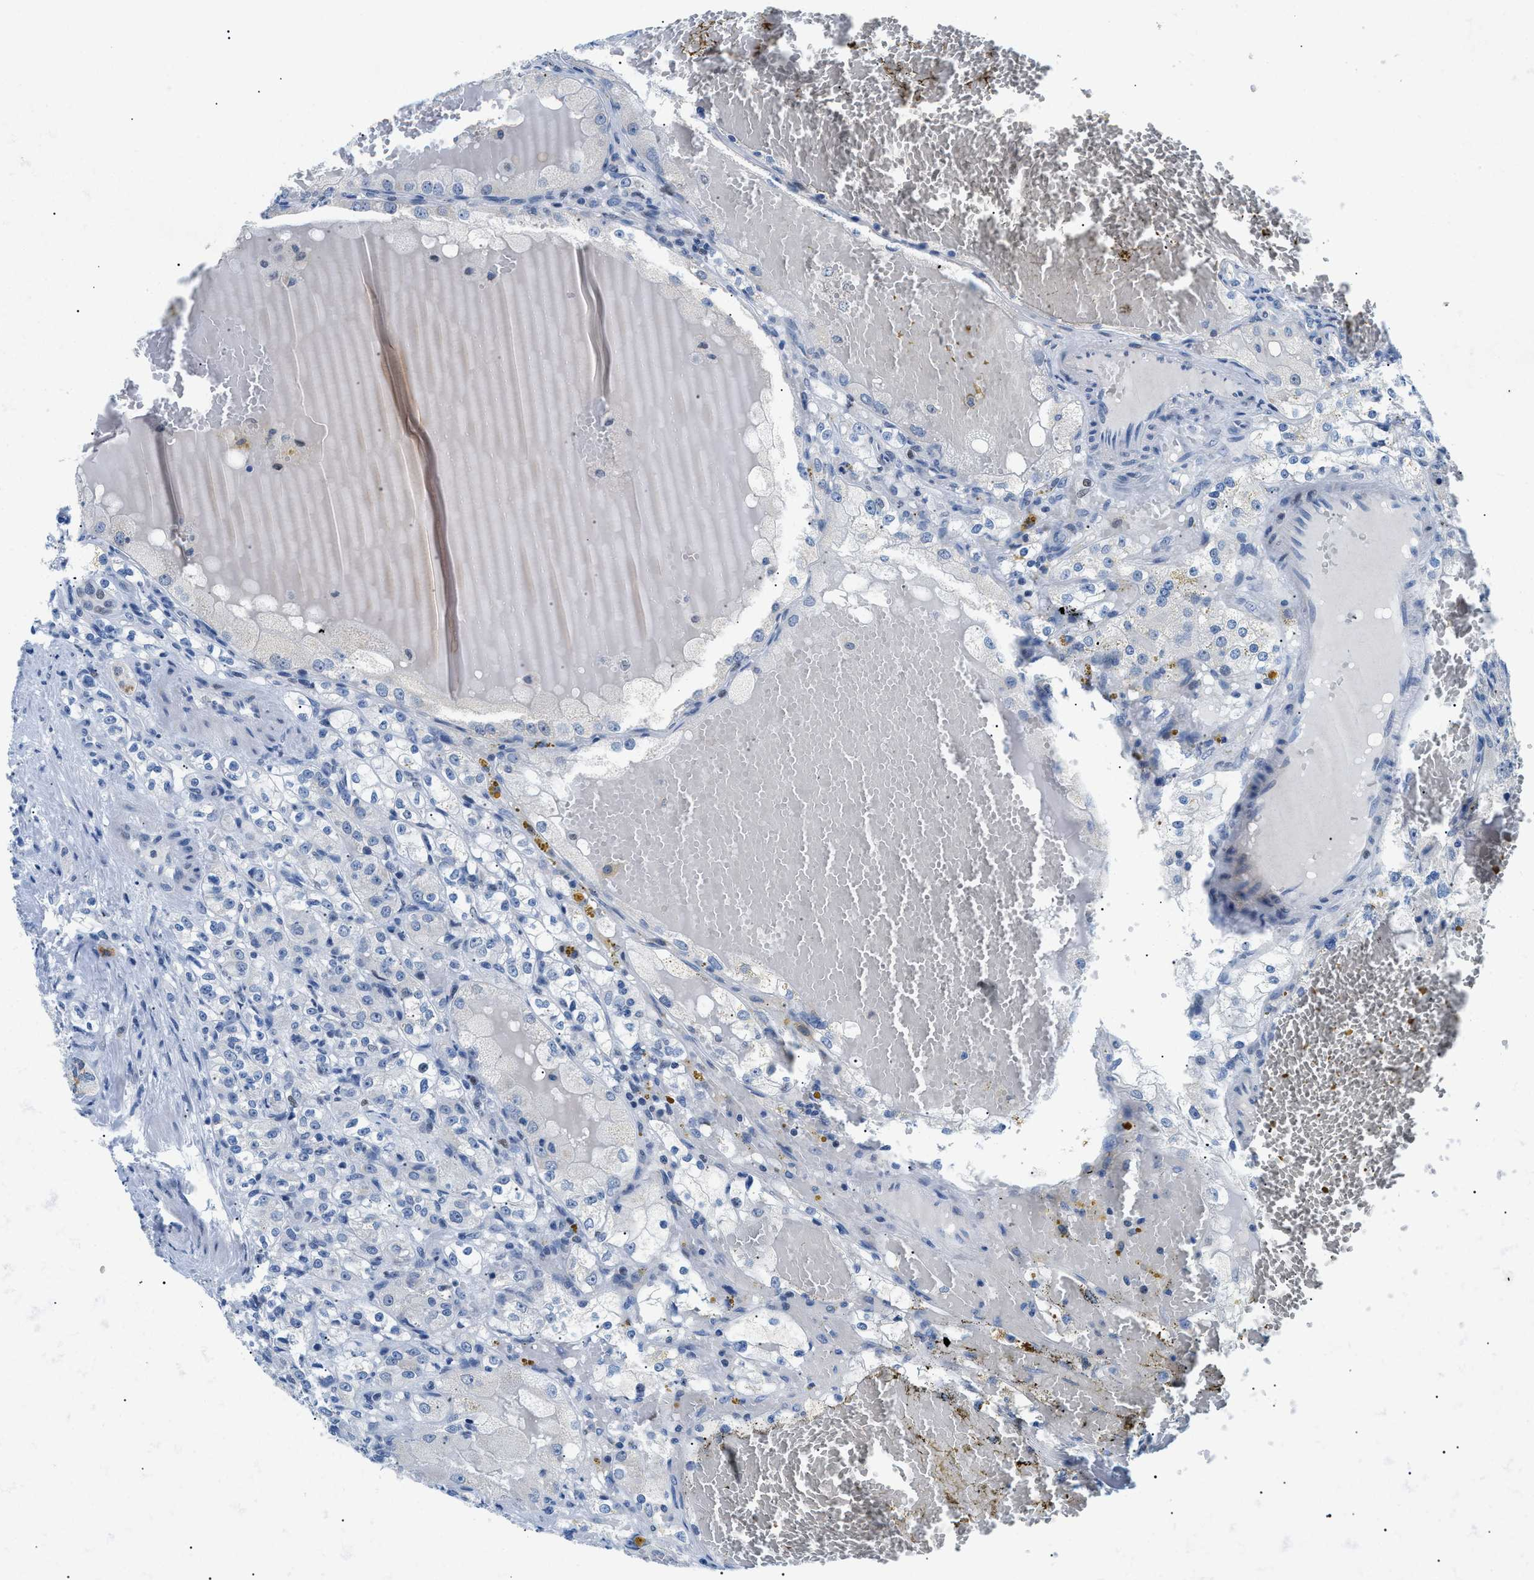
{"staining": {"intensity": "negative", "quantity": "none", "location": "none"}, "tissue": "renal cancer", "cell_type": "Tumor cells", "image_type": "cancer", "snomed": [{"axis": "morphology", "description": "Normal tissue, NOS"}, {"axis": "morphology", "description": "Adenocarcinoma, NOS"}, {"axis": "topography", "description": "Kidney"}], "caption": "The histopathology image shows no significant expression in tumor cells of adenocarcinoma (renal). Nuclei are stained in blue.", "gene": "SMARCC1", "patient": {"sex": "male", "age": 61}}